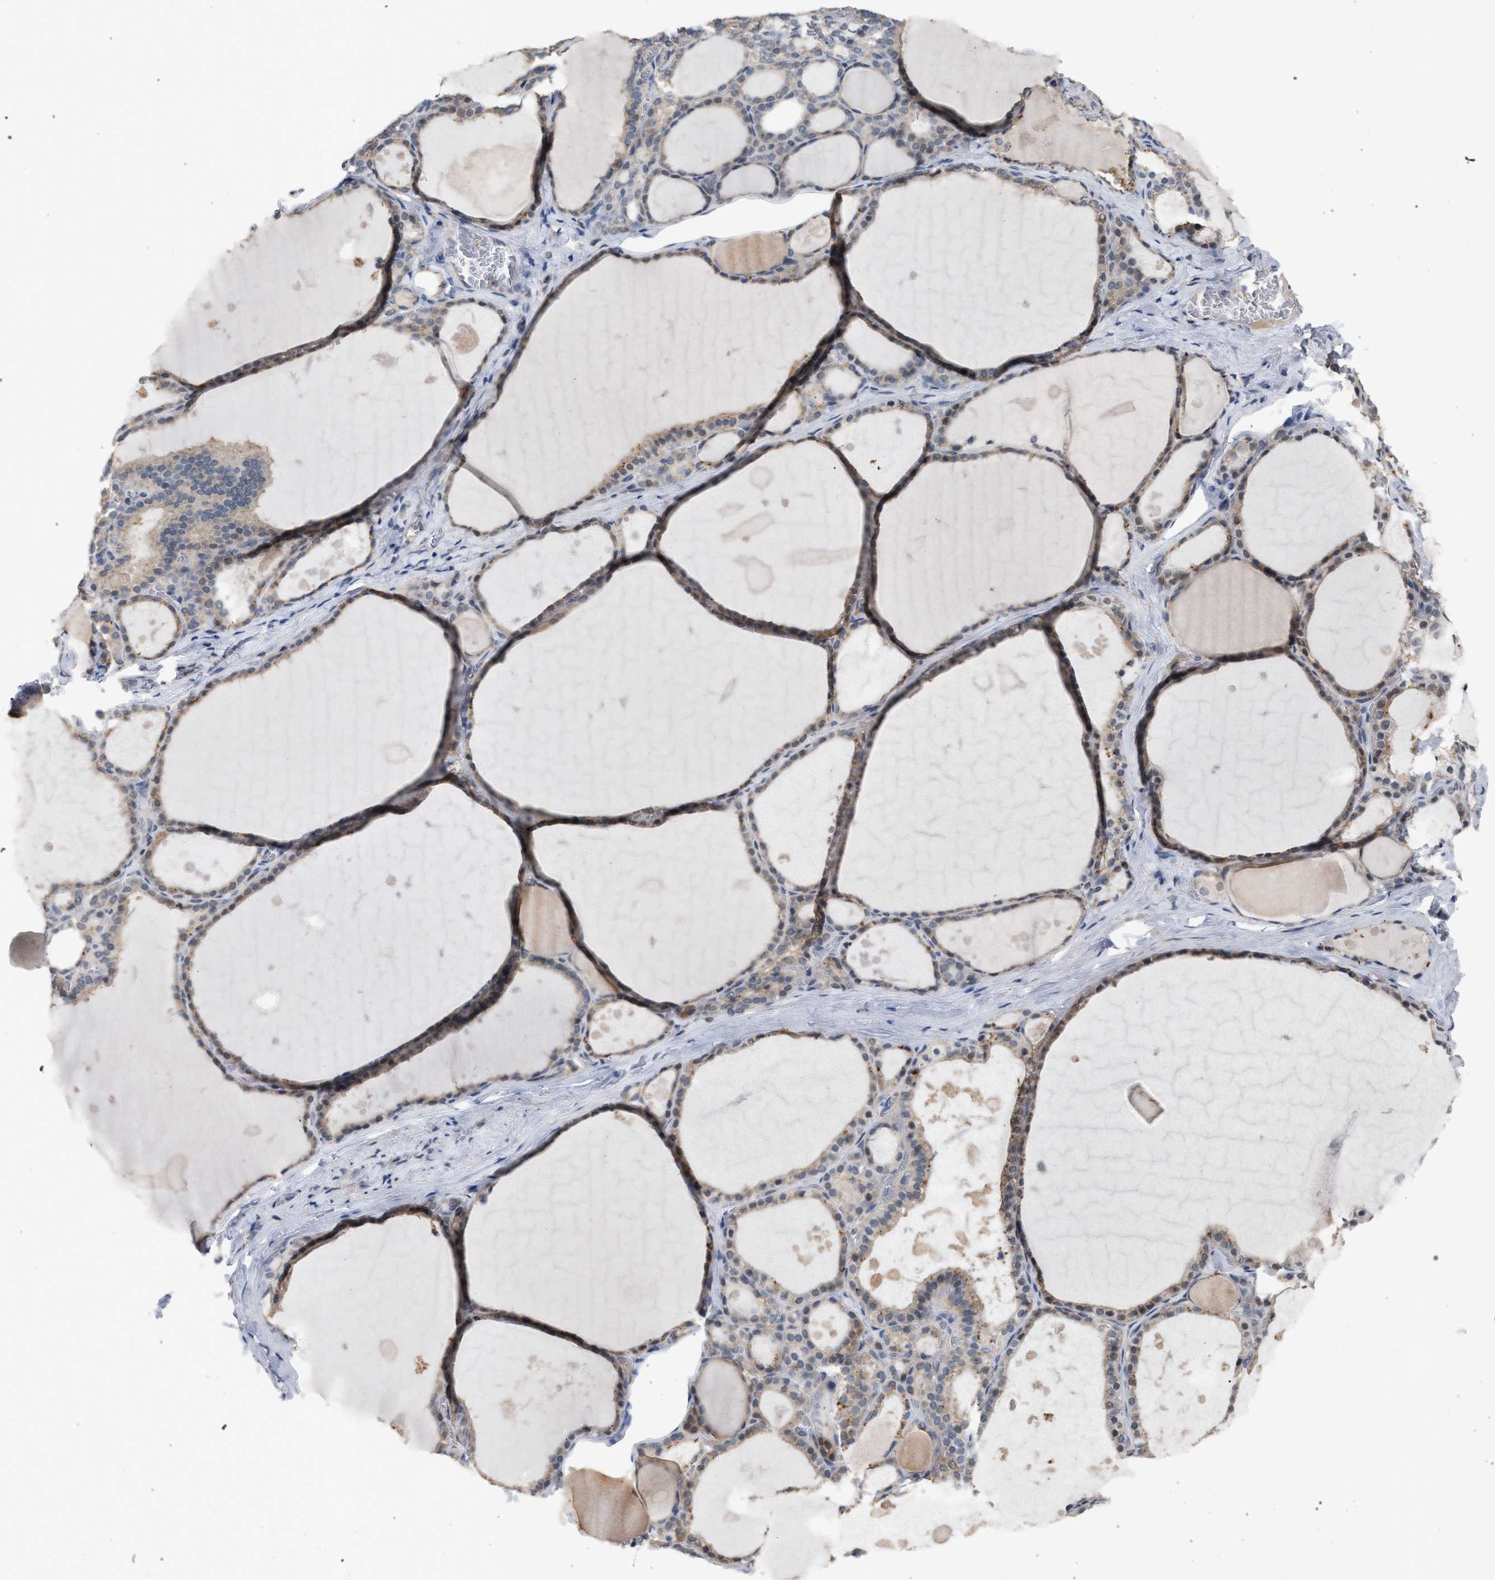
{"staining": {"intensity": "moderate", "quantity": "25%-75%", "location": "cytoplasmic/membranous"}, "tissue": "thyroid gland", "cell_type": "Glandular cells", "image_type": "normal", "snomed": [{"axis": "morphology", "description": "Normal tissue, NOS"}, {"axis": "topography", "description": "Thyroid gland"}], "caption": "Immunohistochemical staining of normal human thyroid gland exhibits moderate cytoplasmic/membranous protein expression in about 25%-75% of glandular cells.", "gene": "TECPR1", "patient": {"sex": "male", "age": 56}}